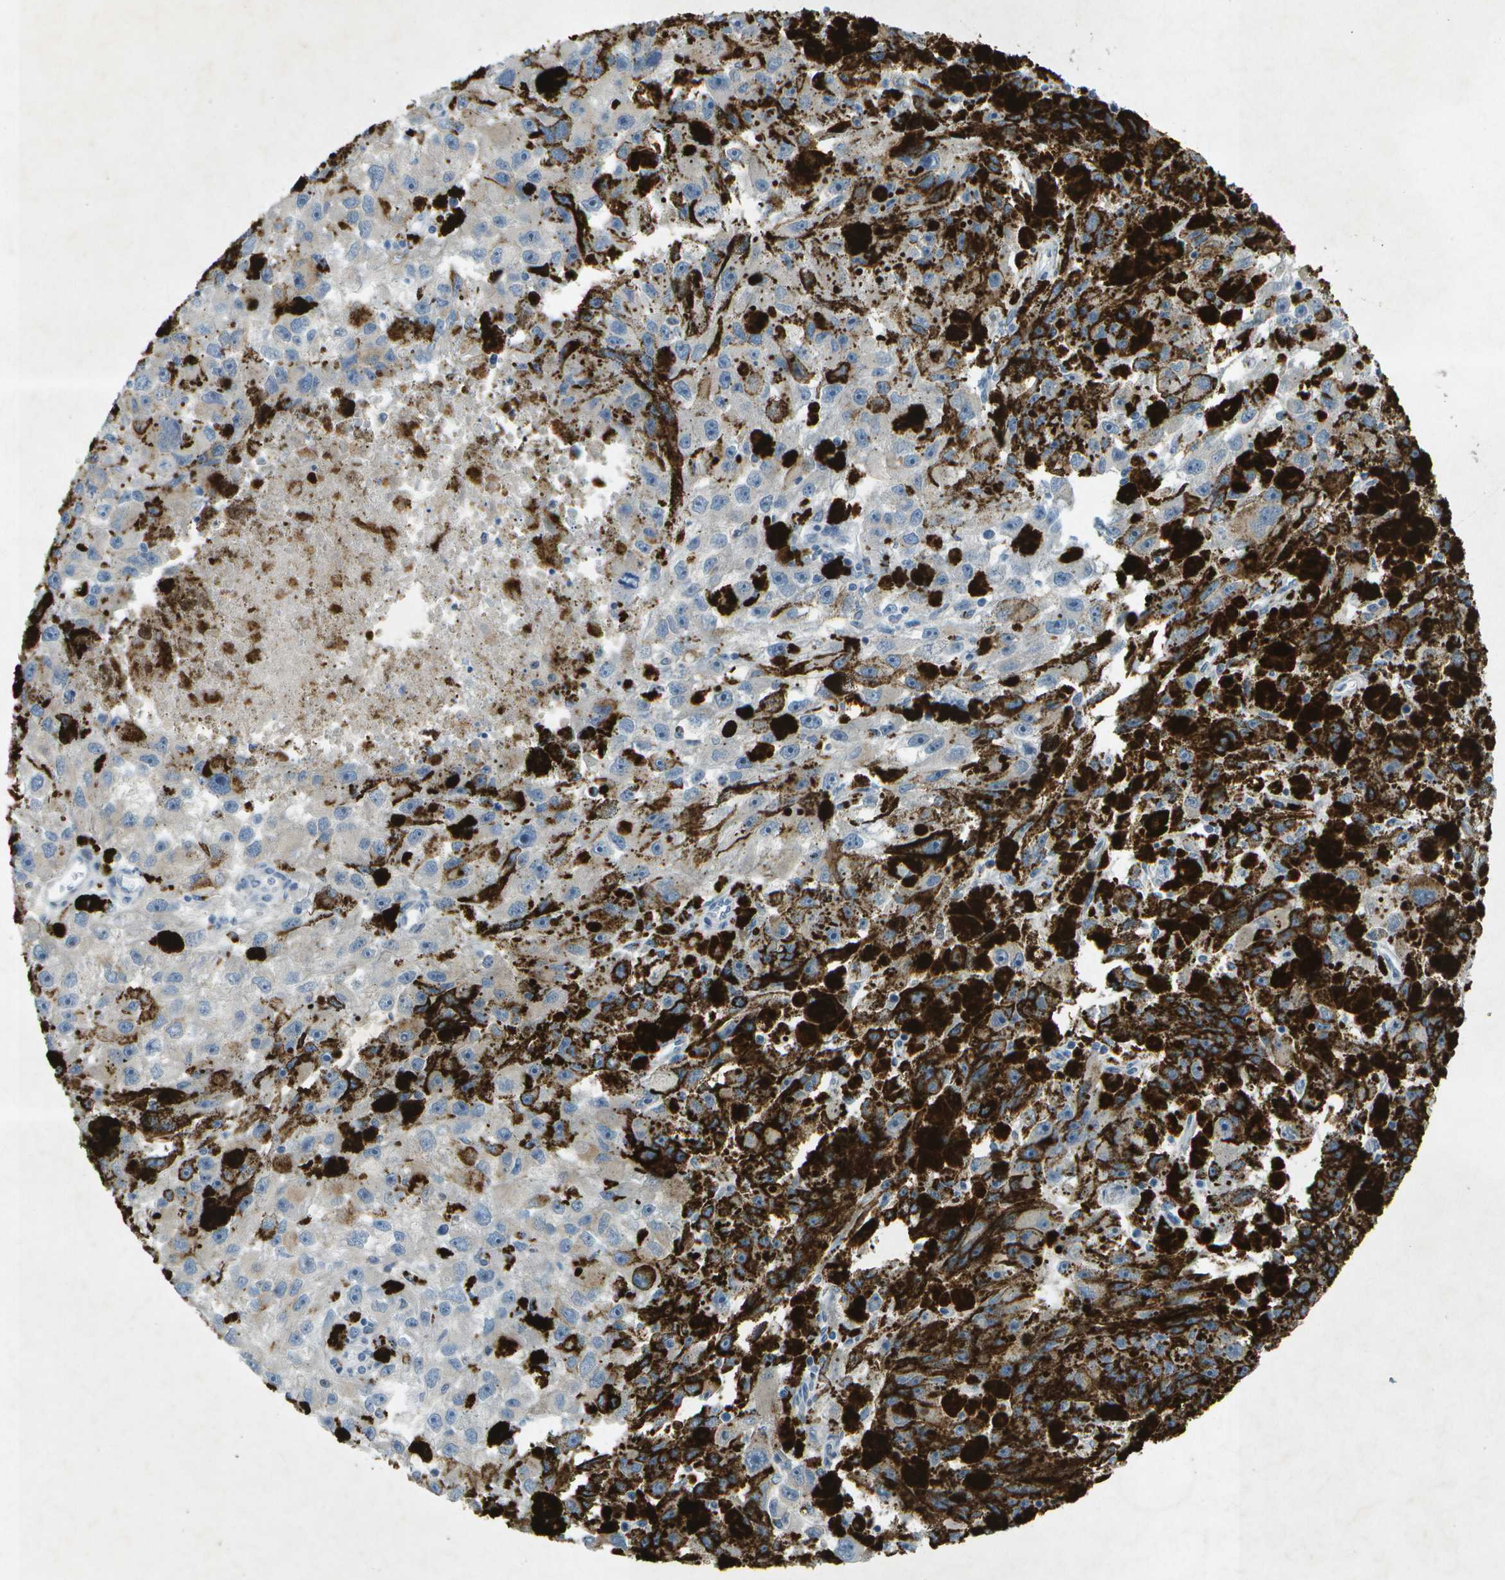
{"staining": {"intensity": "weak", "quantity": "25%-75%", "location": "cytoplasmic/membranous"}, "tissue": "melanoma", "cell_type": "Tumor cells", "image_type": "cancer", "snomed": [{"axis": "morphology", "description": "Malignant melanoma, NOS"}, {"axis": "topography", "description": "Skin"}], "caption": "This is an image of immunohistochemistry (IHC) staining of melanoma, which shows weak expression in the cytoplasmic/membranous of tumor cells.", "gene": "WNK2", "patient": {"sex": "female", "age": 104}}